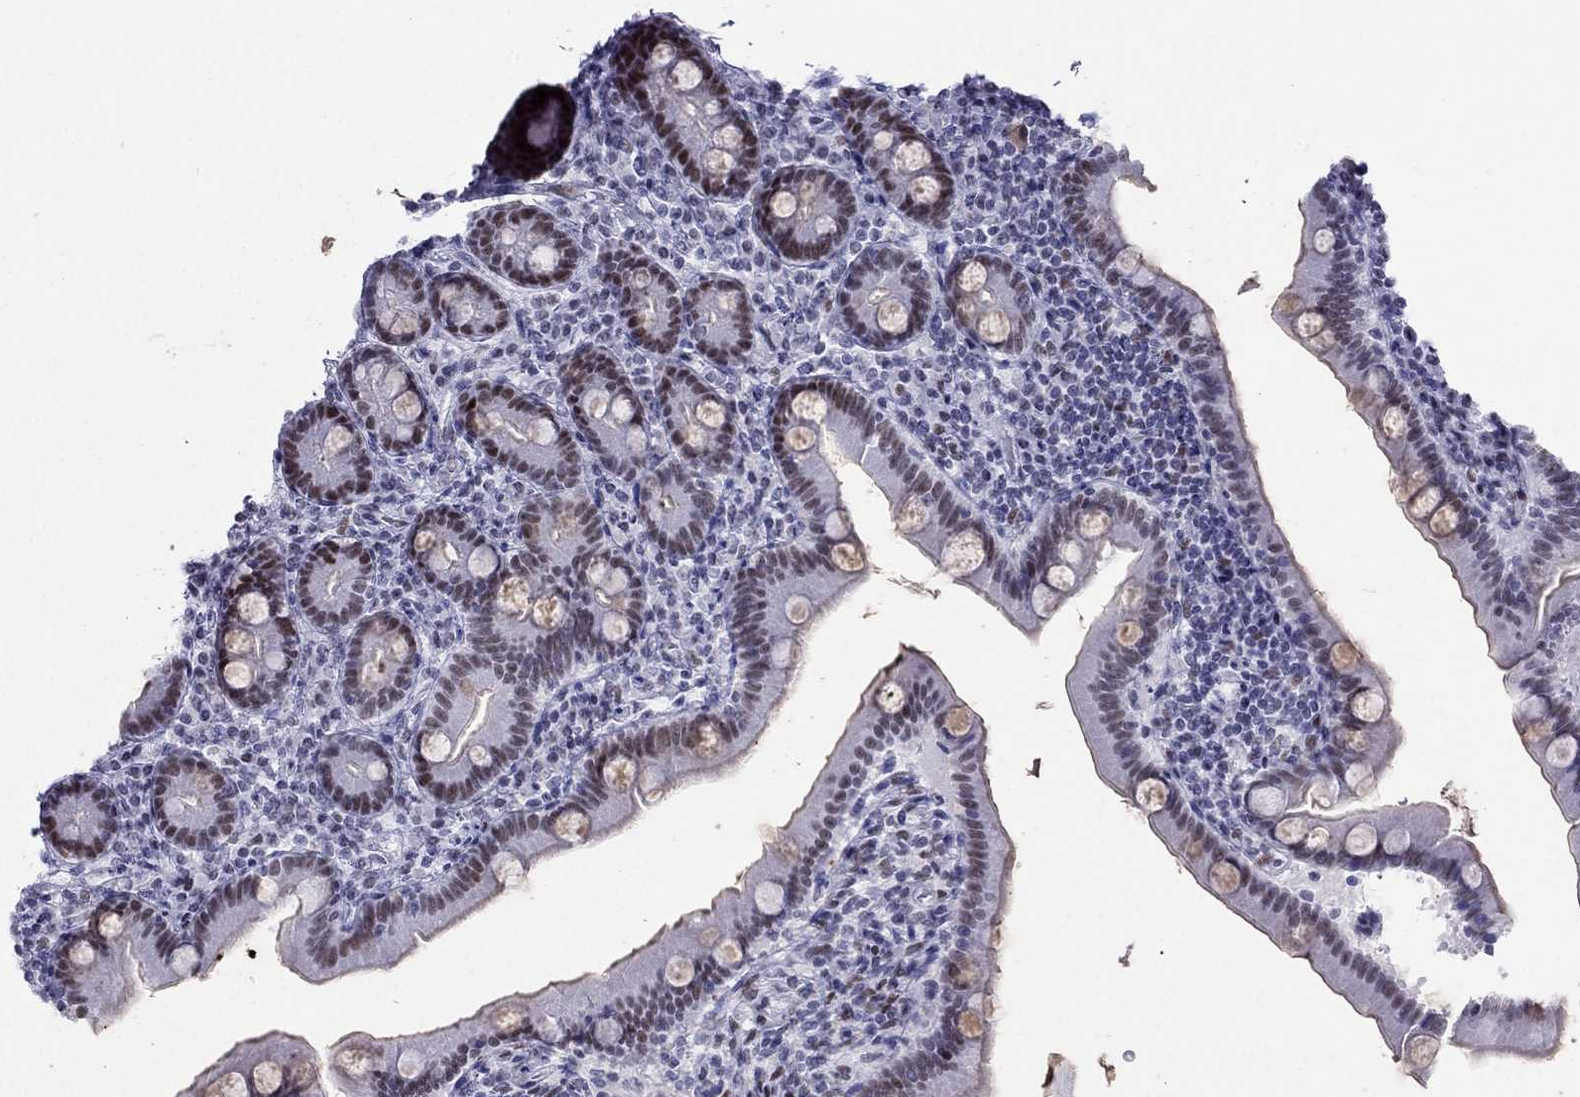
{"staining": {"intensity": "strong", "quantity": "<25%", "location": "nuclear"}, "tissue": "small intestine", "cell_type": "Glandular cells", "image_type": "normal", "snomed": [{"axis": "morphology", "description": "Normal tissue, NOS"}, {"axis": "topography", "description": "Small intestine"}], "caption": "DAB (3,3'-diaminobenzidine) immunohistochemical staining of normal small intestine shows strong nuclear protein expression in approximately <25% of glandular cells.", "gene": "PPM1G", "patient": {"sex": "male", "age": 66}}